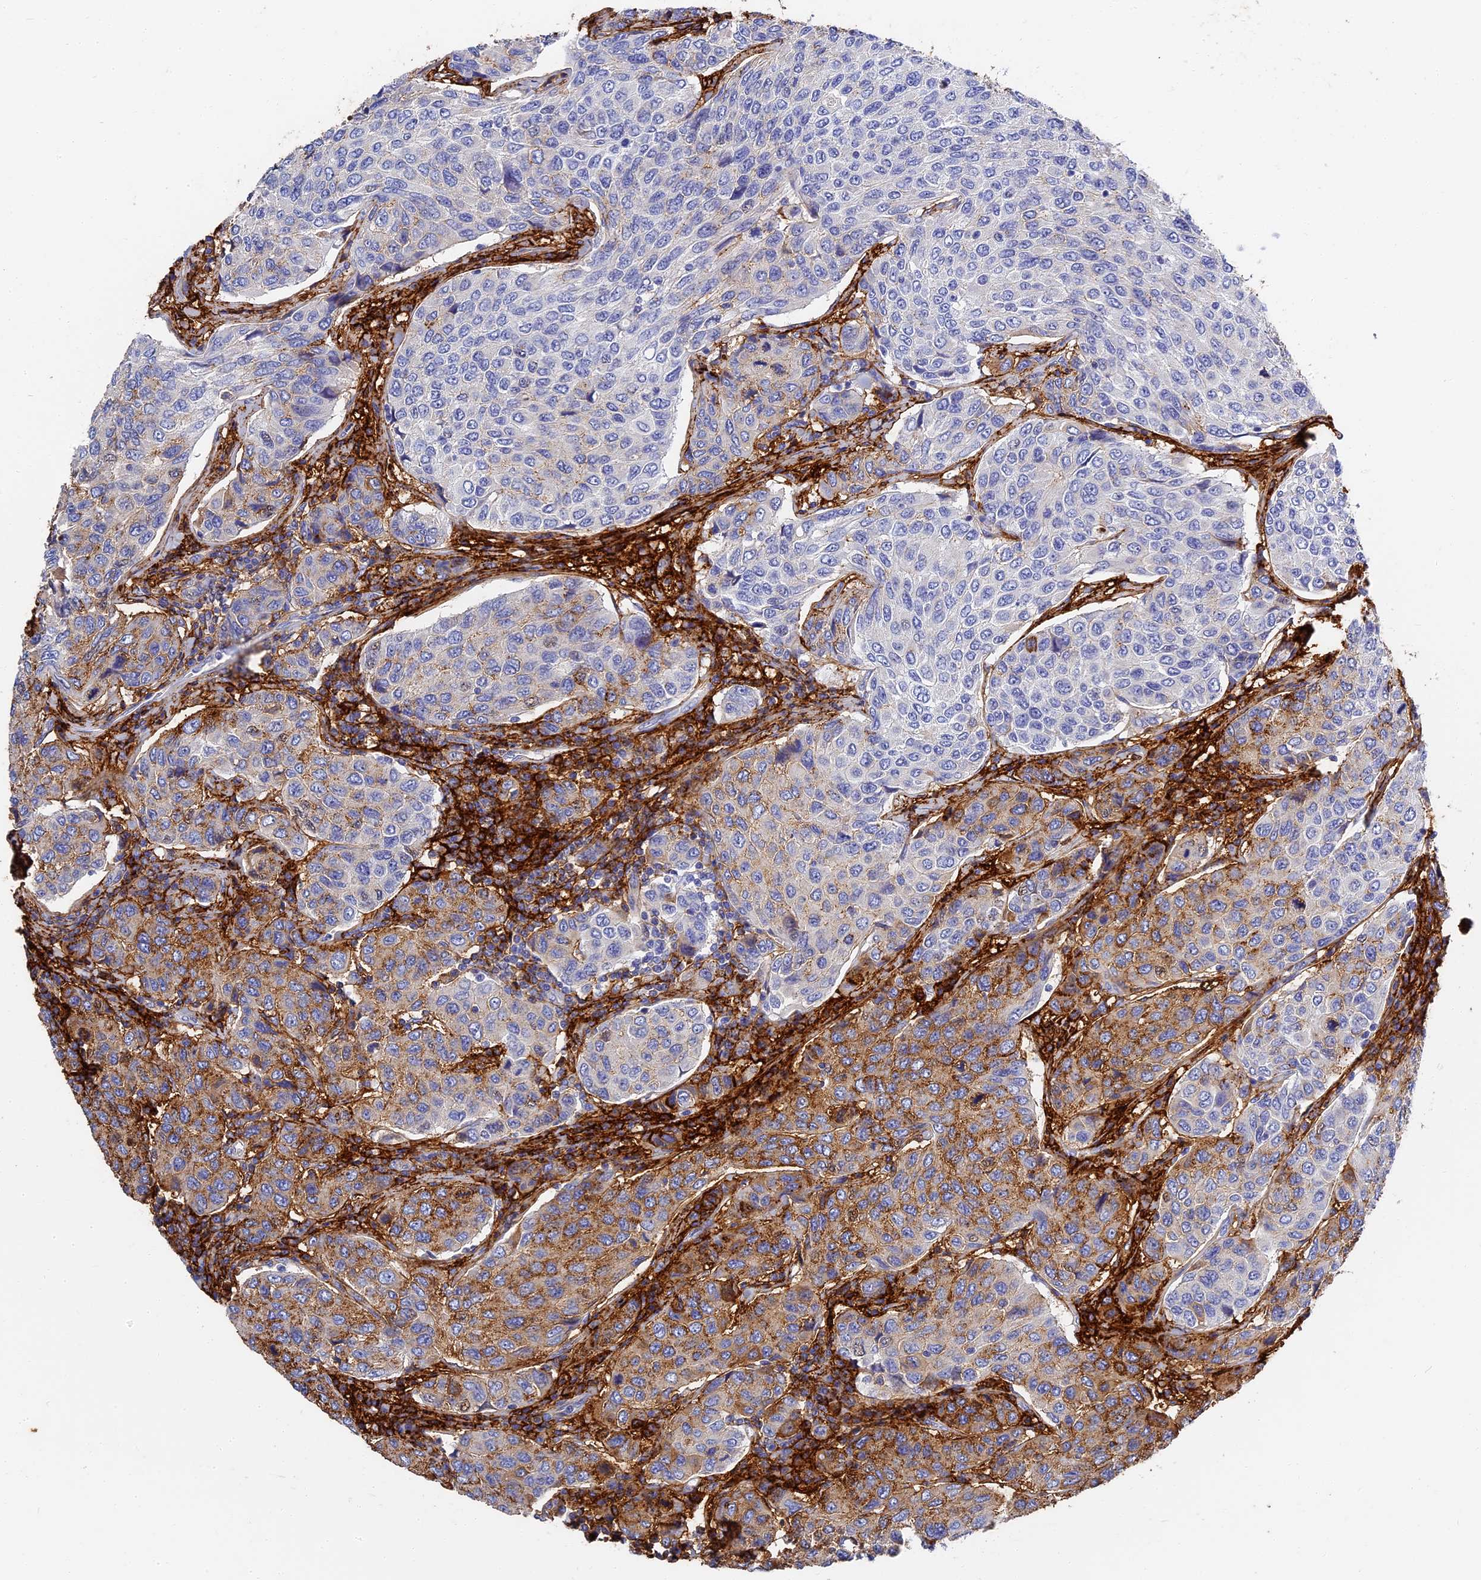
{"staining": {"intensity": "moderate", "quantity": "<25%", "location": "cytoplasmic/membranous"}, "tissue": "breast cancer", "cell_type": "Tumor cells", "image_type": "cancer", "snomed": [{"axis": "morphology", "description": "Duct carcinoma"}, {"axis": "topography", "description": "Breast"}], "caption": "Infiltrating ductal carcinoma (breast) stained with a protein marker reveals moderate staining in tumor cells.", "gene": "ITIH1", "patient": {"sex": "female", "age": 55}}